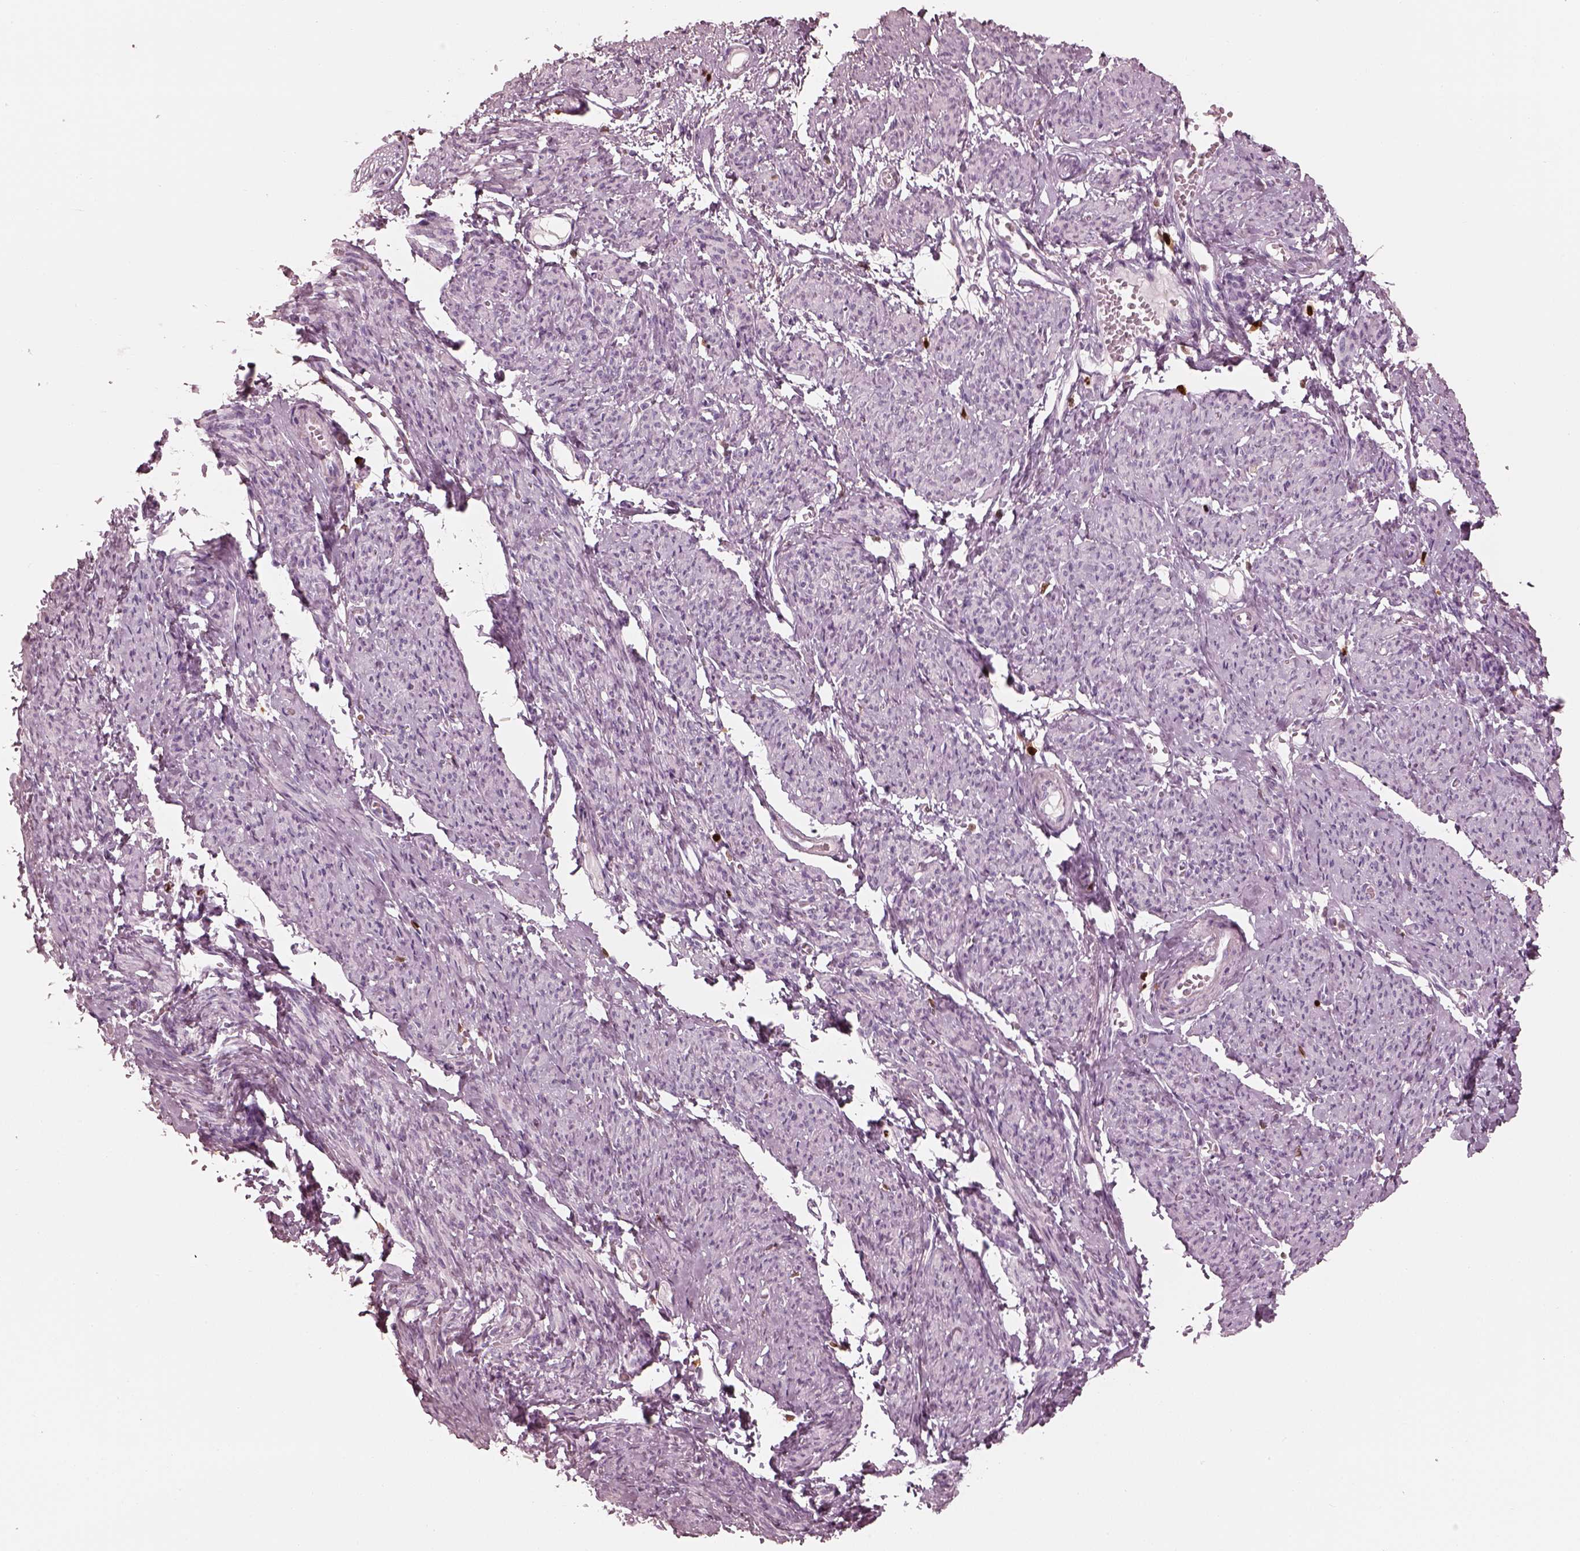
{"staining": {"intensity": "negative", "quantity": "none", "location": "none"}, "tissue": "smooth muscle", "cell_type": "Smooth muscle cells", "image_type": "normal", "snomed": [{"axis": "morphology", "description": "Normal tissue, NOS"}, {"axis": "topography", "description": "Smooth muscle"}], "caption": "Immunohistochemistry image of benign smooth muscle: human smooth muscle stained with DAB shows no significant protein expression in smooth muscle cells. (Stains: DAB immunohistochemistry with hematoxylin counter stain, Microscopy: brightfield microscopy at high magnification).", "gene": "ALOX5", "patient": {"sex": "female", "age": 65}}